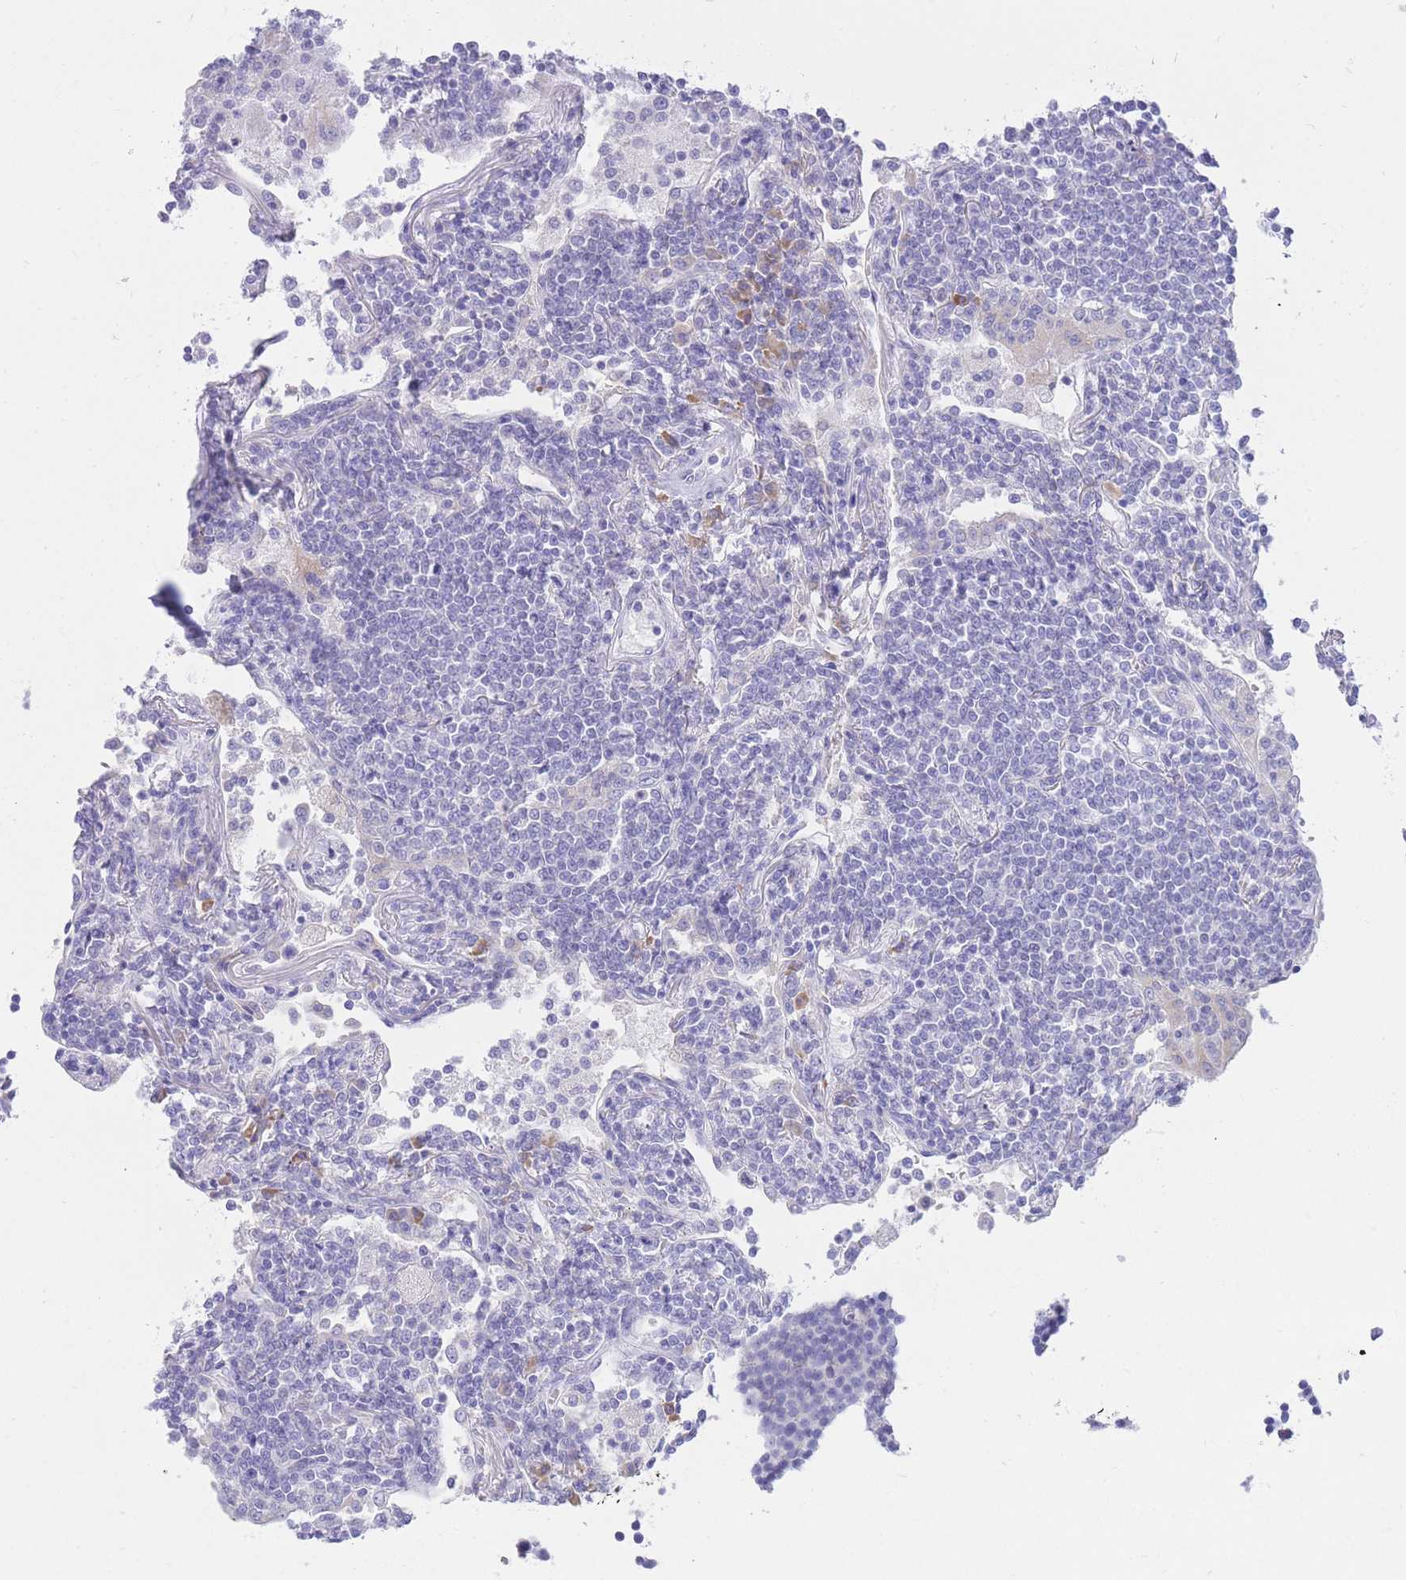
{"staining": {"intensity": "negative", "quantity": "none", "location": "none"}, "tissue": "lymphoma", "cell_type": "Tumor cells", "image_type": "cancer", "snomed": [{"axis": "morphology", "description": "Malignant lymphoma, non-Hodgkin's type, Low grade"}, {"axis": "topography", "description": "Lymph node"}], "caption": "Immunohistochemistry image of human malignant lymphoma, non-Hodgkin's type (low-grade) stained for a protein (brown), which displays no staining in tumor cells.", "gene": "SSUH2", "patient": {"sex": "female", "age": 67}}